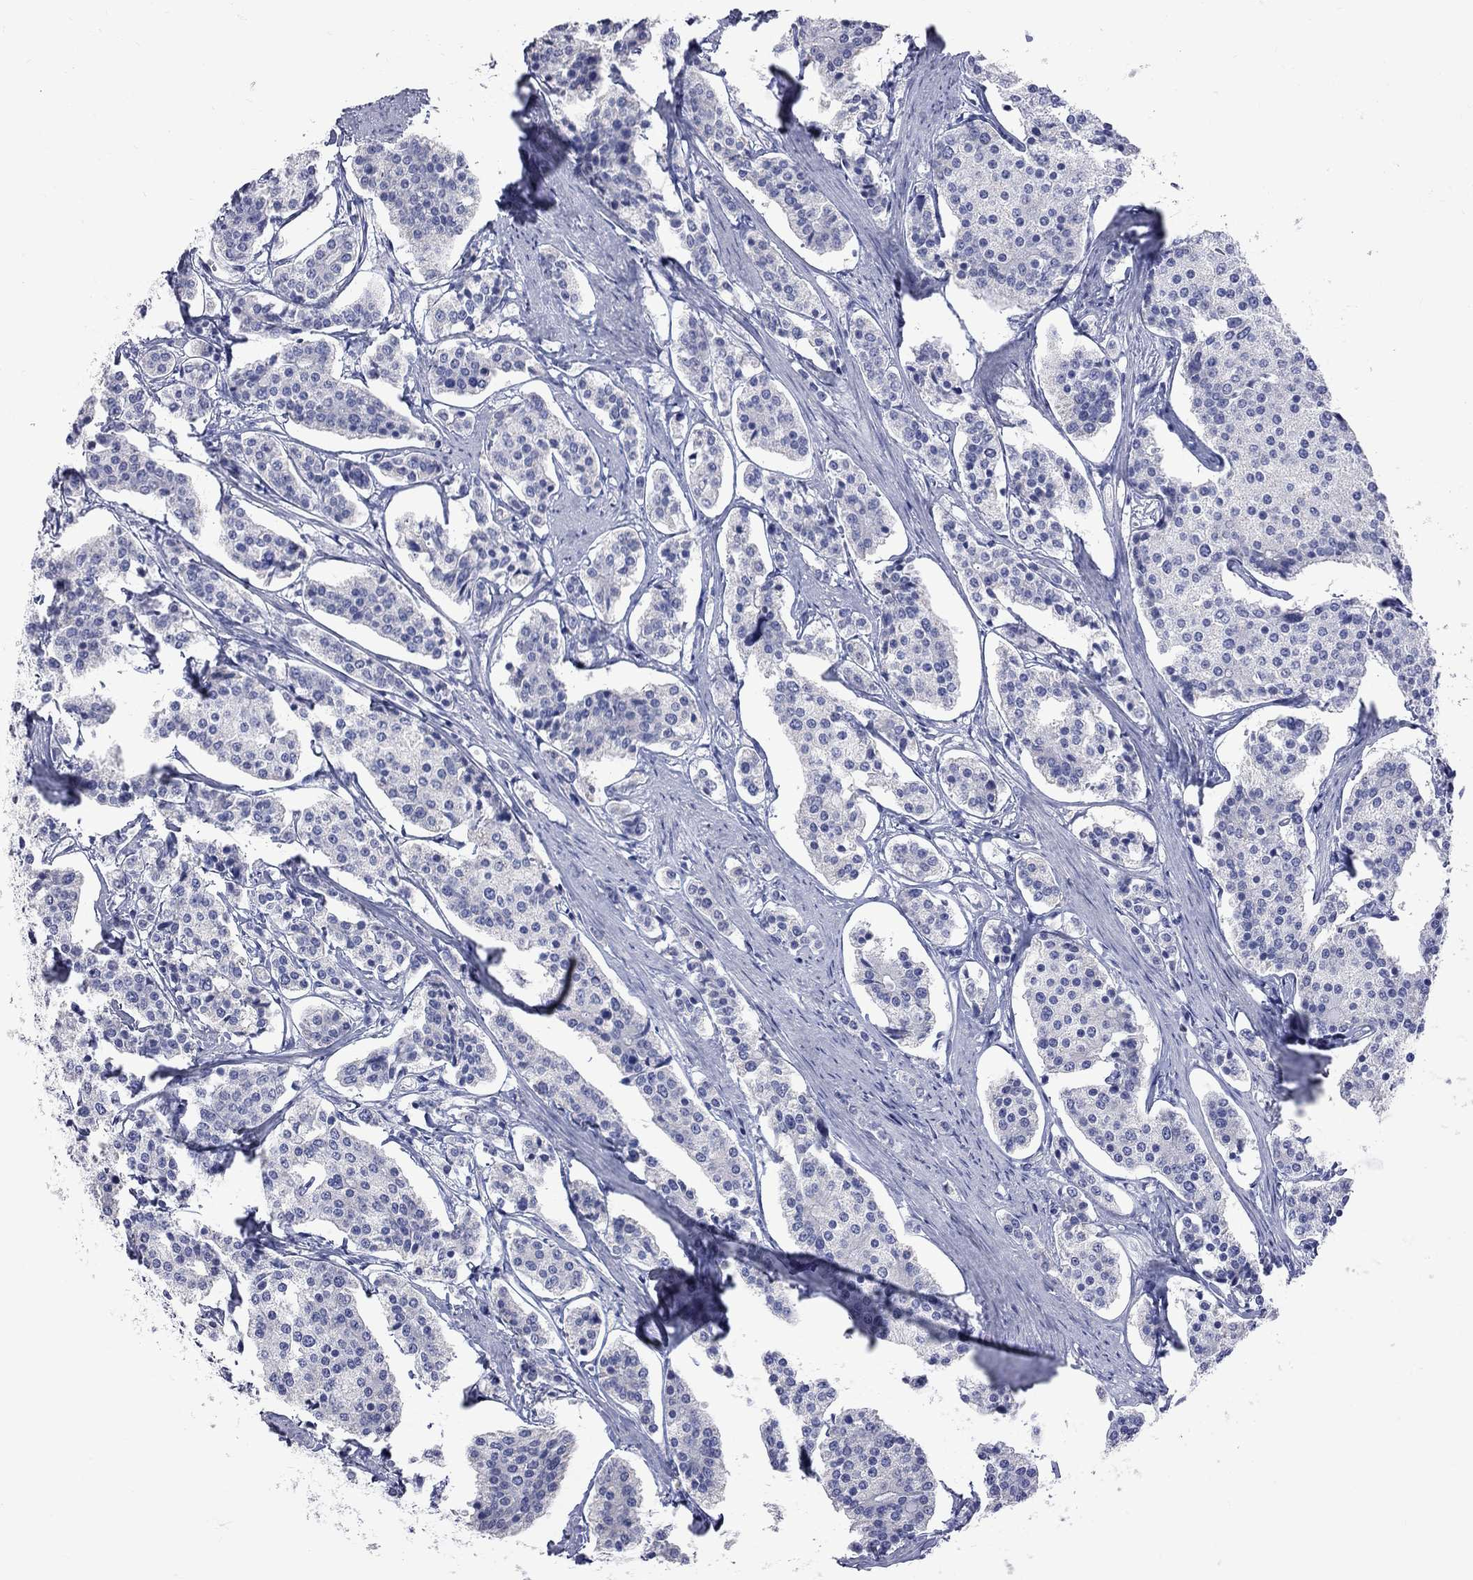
{"staining": {"intensity": "negative", "quantity": "none", "location": "none"}, "tissue": "carcinoid", "cell_type": "Tumor cells", "image_type": "cancer", "snomed": [{"axis": "morphology", "description": "Carcinoid, malignant, NOS"}, {"axis": "topography", "description": "Small intestine"}], "caption": "IHC of human carcinoid reveals no expression in tumor cells. (Immunohistochemistry, brightfield microscopy, high magnification).", "gene": "KCND2", "patient": {"sex": "female", "age": 65}}